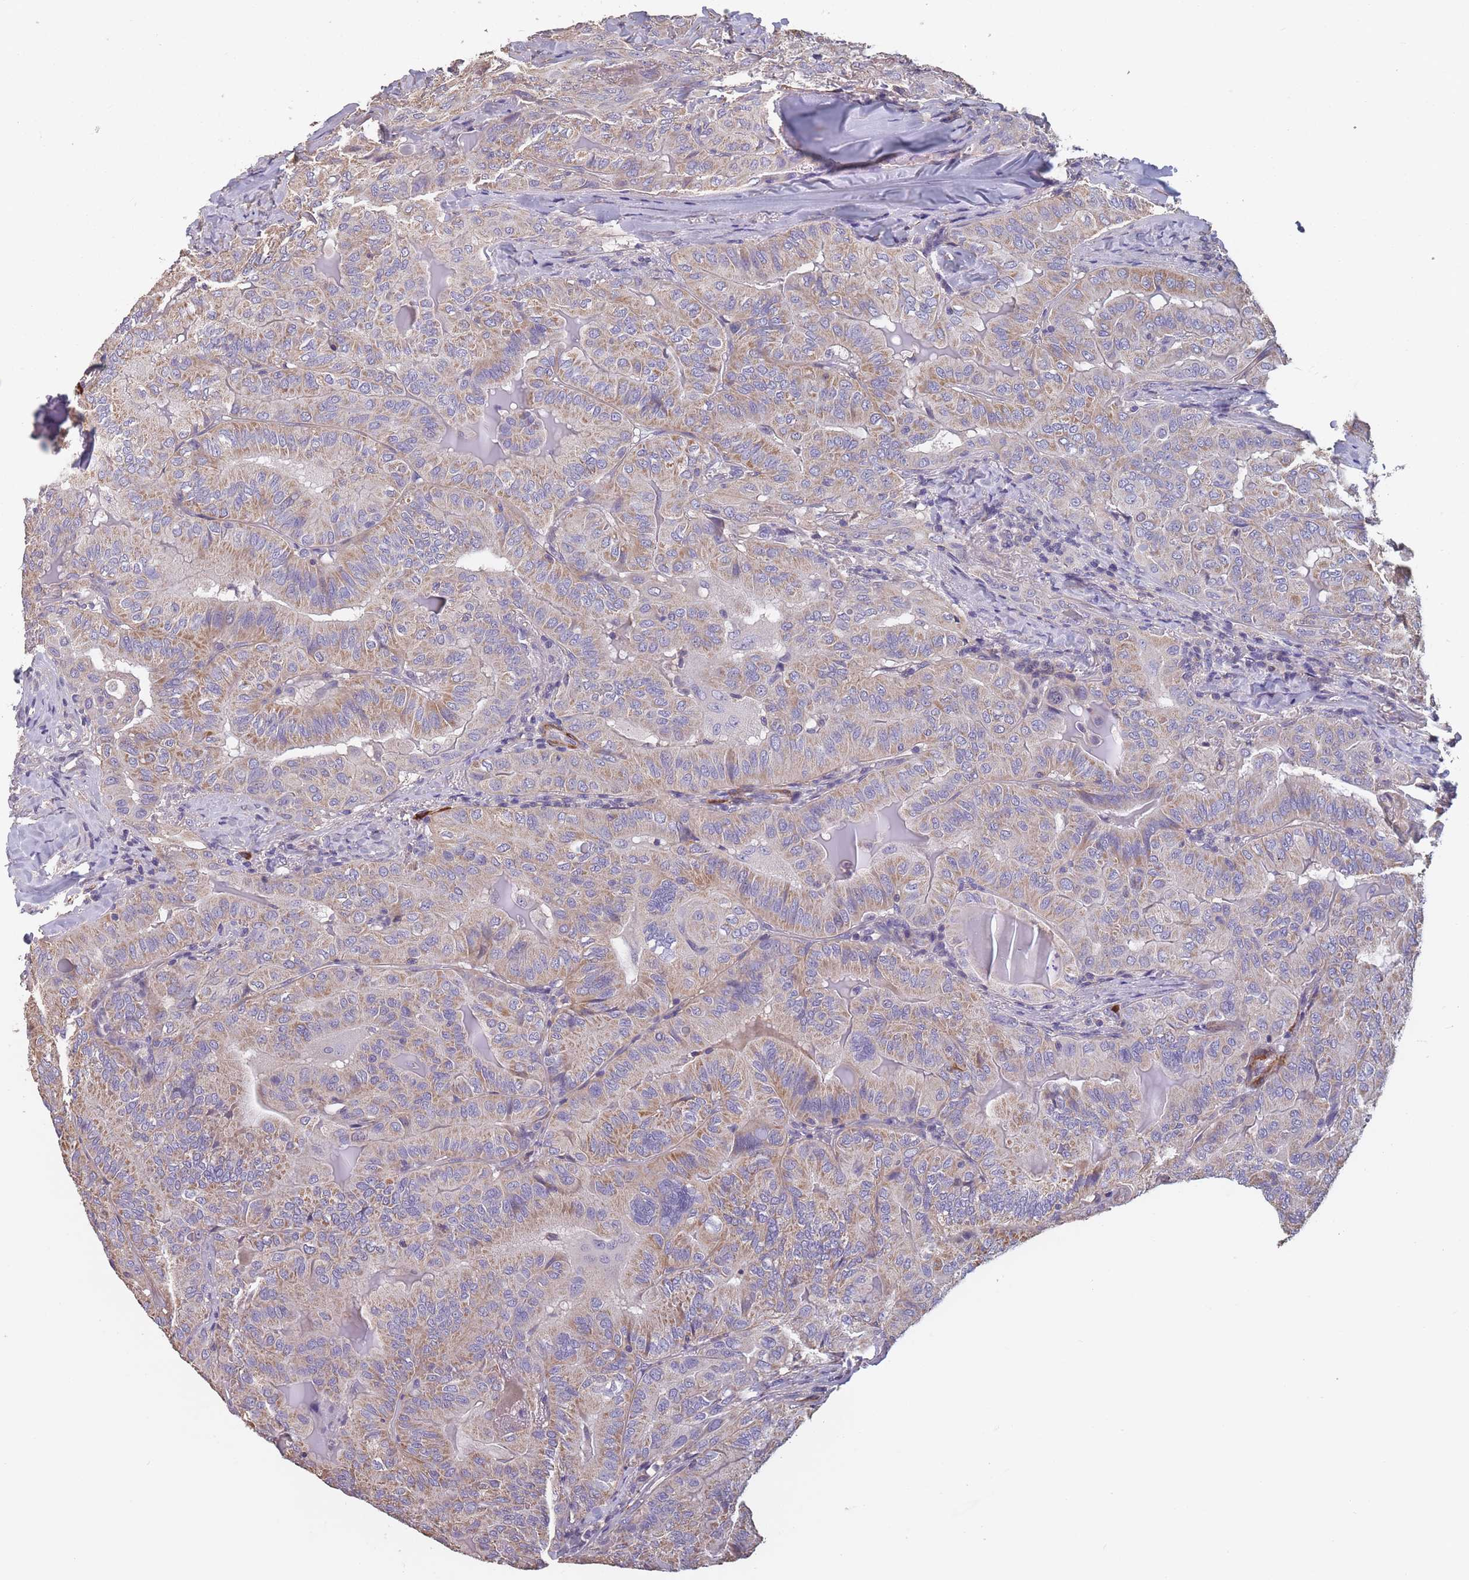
{"staining": {"intensity": "moderate", "quantity": "25%-75%", "location": "cytoplasmic/membranous"}, "tissue": "thyroid cancer", "cell_type": "Tumor cells", "image_type": "cancer", "snomed": [{"axis": "morphology", "description": "Papillary adenocarcinoma, NOS"}, {"axis": "topography", "description": "Thyroid gland"}], "caption": "Protein staining reveals moderate cytoplasmic/membranous expression in approximately 25%-75% of tumor cells in thyroid cancer. Using DAB (brown) and hematoxylin (blue) stains, captured at high magnification using brightfield microscopy.", "gene": "TOMM40L", "patient": {"sex": "female", "age": 68}}